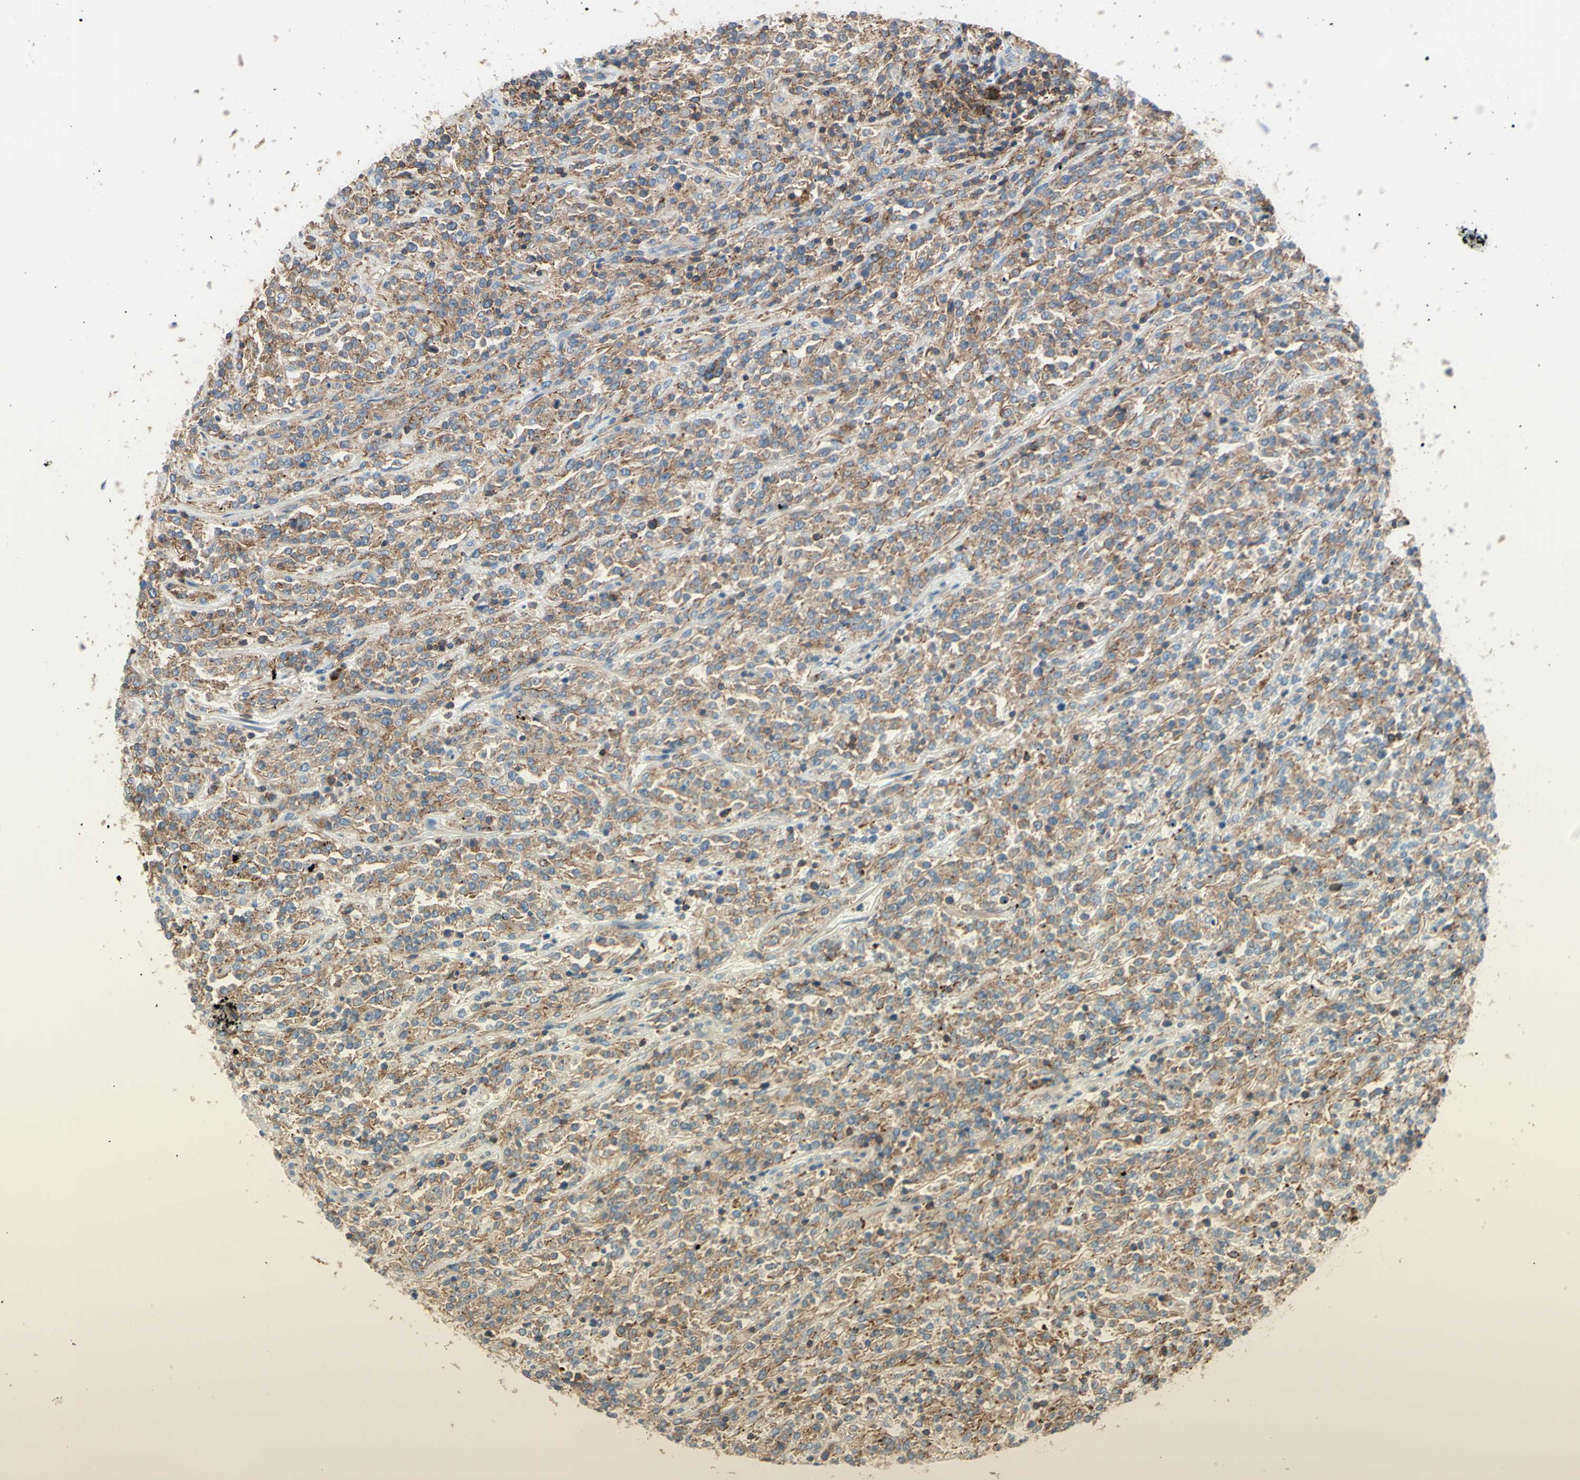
{"staining": {"intensity": "weak", "quantity": ">75%", "location": "cytoplasmic/membranous"}, "tissue": "lymphoma", "cell_type": "Tumor cells", "image_type": "cancer", "snomed": [{"axis": "morphology", "description": "Malignant lymphoma, non-Hodgkin's type, High grade"}, {"axis": "topography", "description": "Soft tissue"}], "caption": "Malignant lymphoma, non-Hodgkin's type (high-grade) stained with DAB (3,3'-diaminobenzidine) immunohistochemistry displays low levels of weak cytoplasmic/membranous staining in approximately >75% of tumor cells.", "gene": "SEMA4C", "patient": {"sex": "male", "age": 18}}